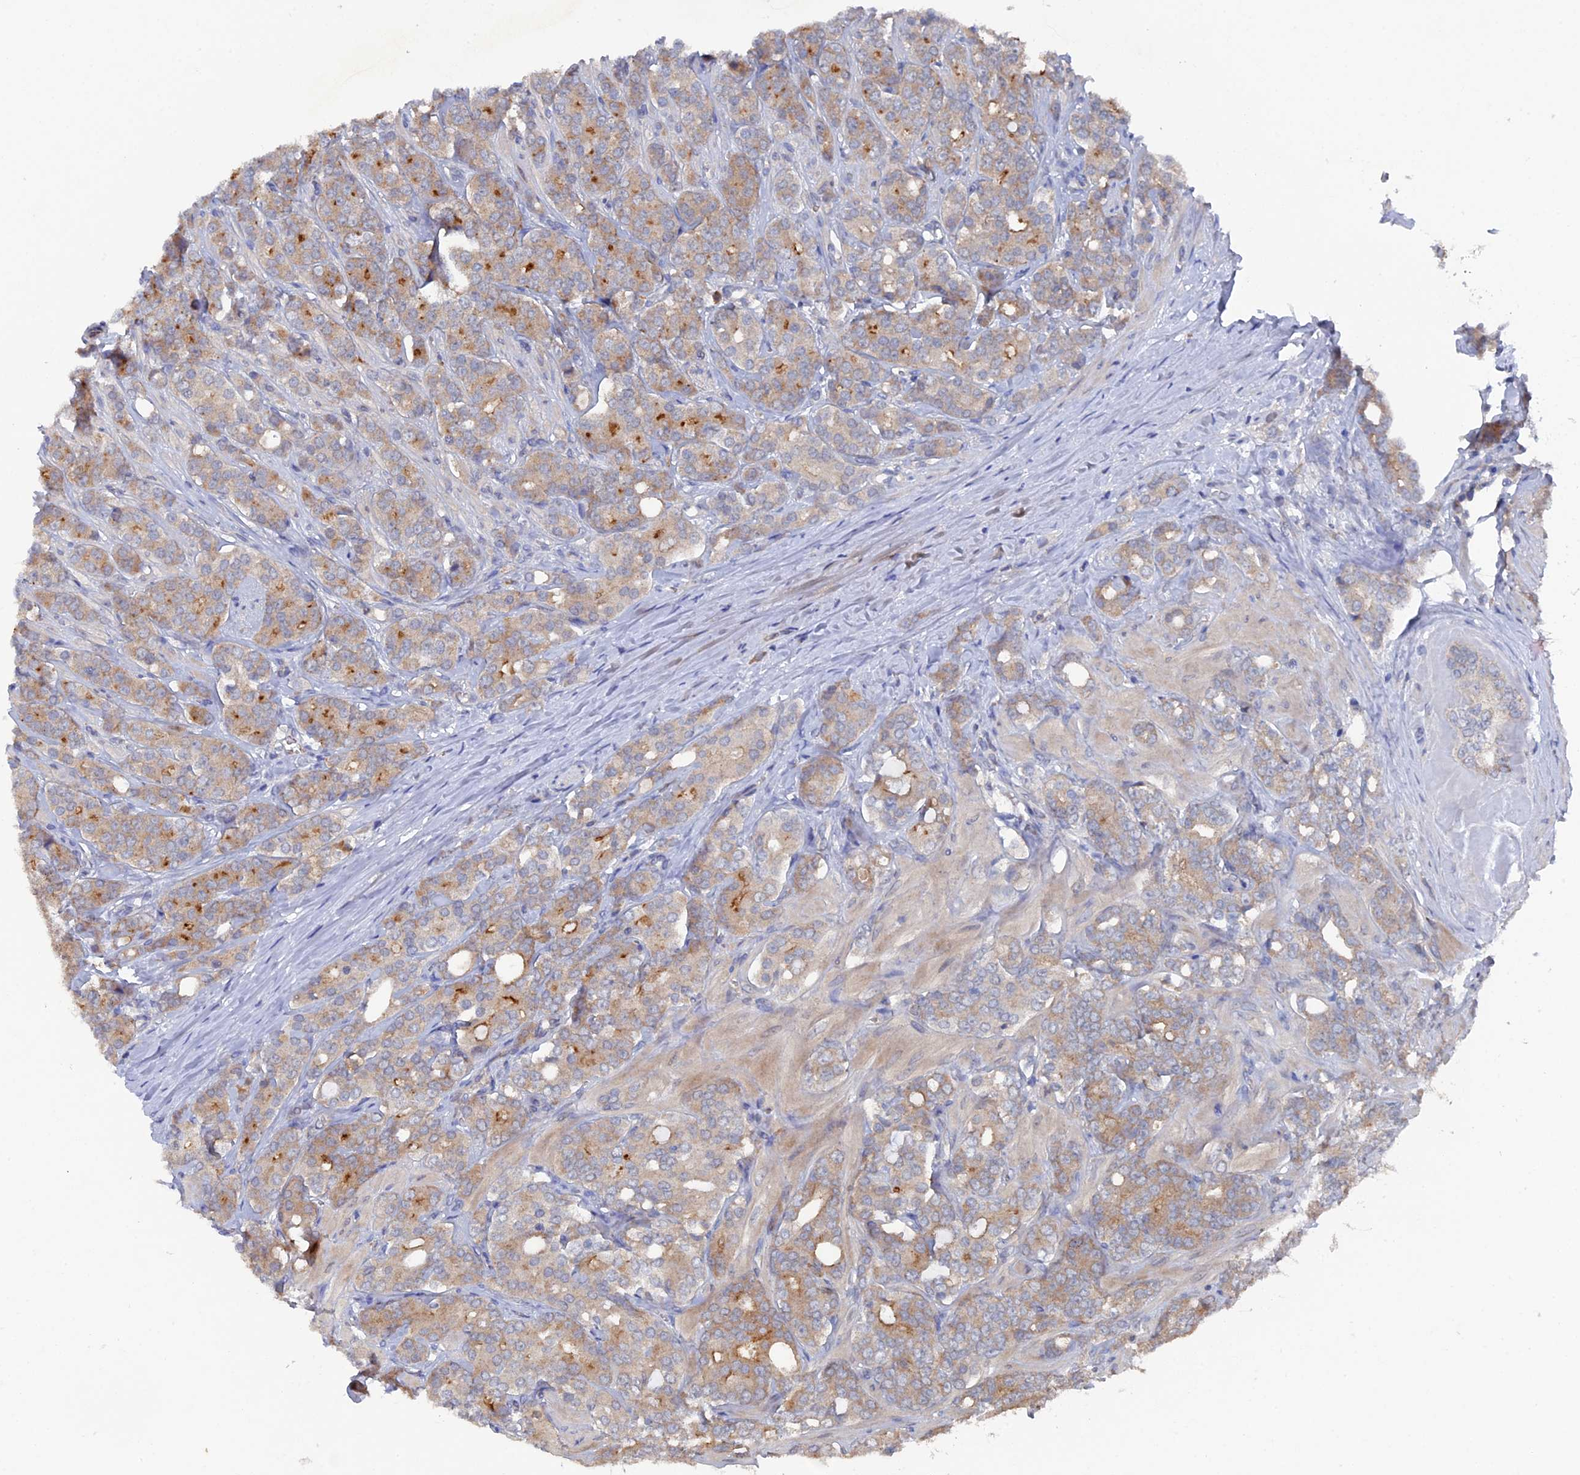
{"staining": {"intensity": "moderate", "quantity": "<25%", "location": "cytoplasmic/membranous"}, "tissue": "prostate cancer", "cell_type": "Tumor cells", "image_type": "cancer", "snomed": [{"axis": "morphology", "description": "Adenocarcinoma, High grade"}, {"axis": "topography", "description": "Prostate"}], "caption": "Protein staining of prostate cancer tissue exhibits moderate cytoplasmic/membranous staining in approximately <25% of tumor cells.", "gene": "RAB15", "patient": {"sex": "male", "age": 62}}